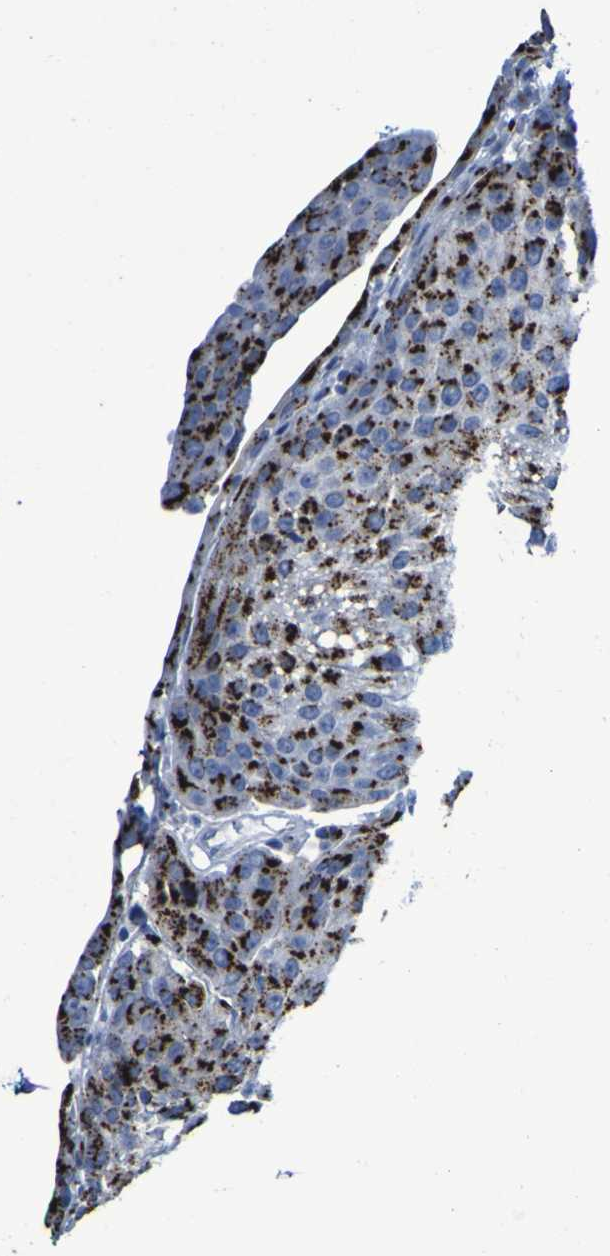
{"staining": {"intensity": "strong", "quantity": ">75%", "location": "cytoplasmic/membranous"}, "tissue": "urothelial cancer", "cell_type": "Tumor cells", "image_type": "cancer", "snomed": [{"axis": "morphology", "description": "Urothelial carcinoma, High grade"}, {"axis": "topography", "description": "Urinary bladder"}], "caption": "The histopathology image displays a brown stain indicating the presence of a protein in the cytoplasmic/membranous of tumor cells in urothelial cancer.", "gene": "GOLM1", "patient": {"sex": "female", "age": 85}}